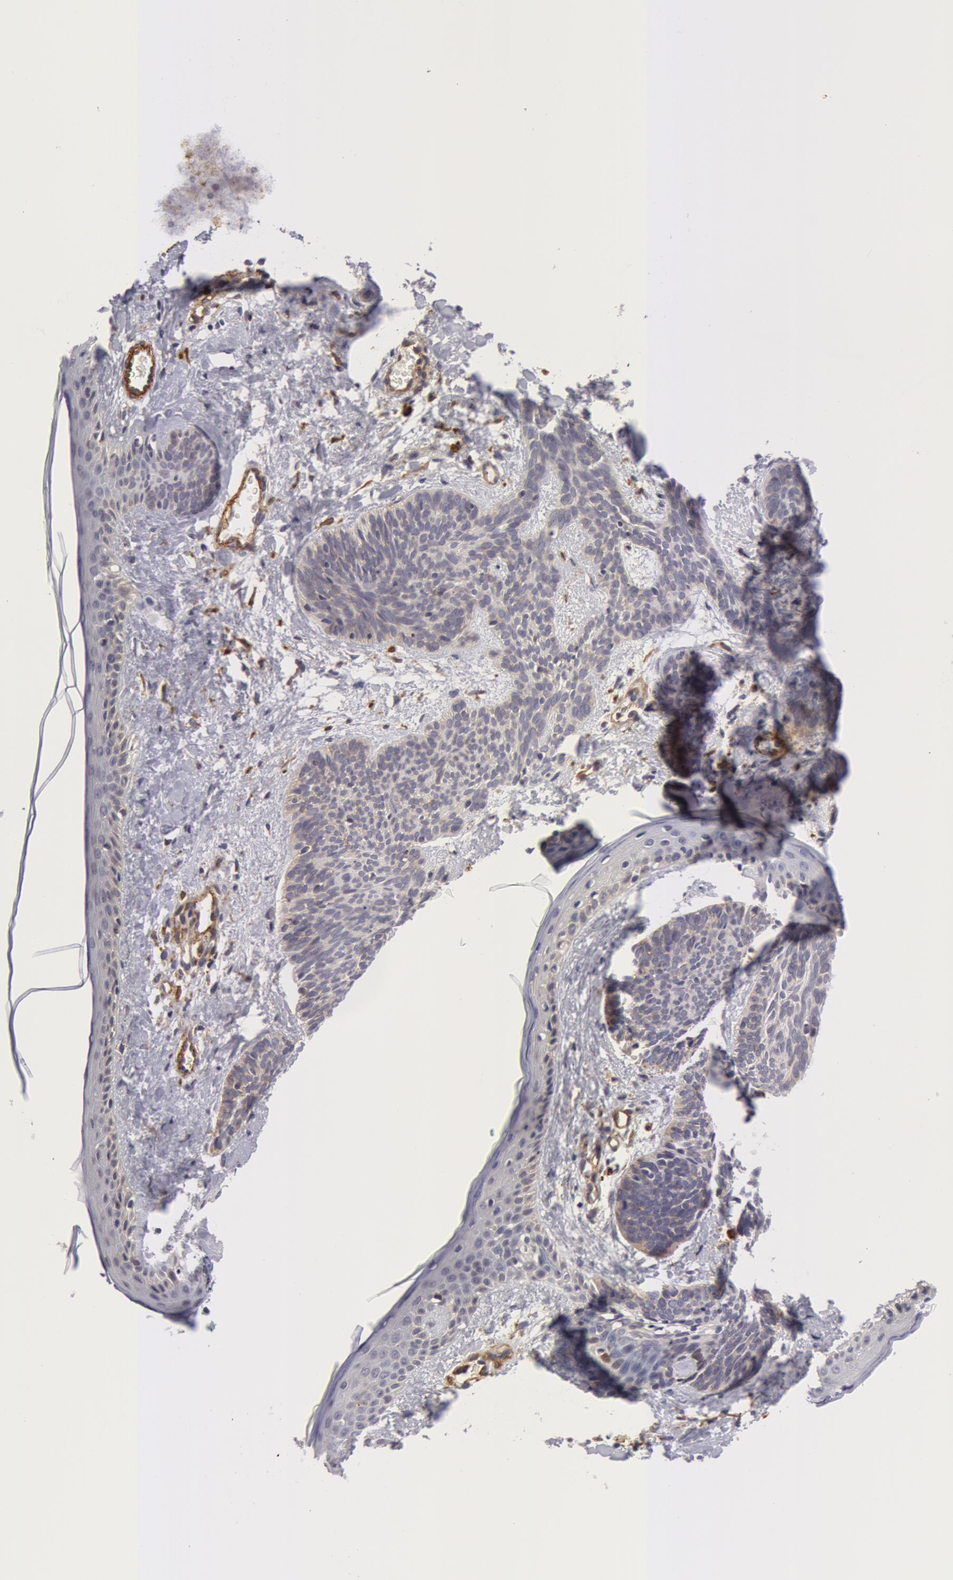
{"staining": {"intensity": "negative", "quantity": "none", "location": "none"}, "tissue": "skin cancer", "cell_type": "Tumor cells", "image_type": "cancer", "snomed": [{"axis": "morphology", "description": "Basal cell carcinoma"}, {"axis": "topography", "description": "Skin"}], "caption": "Tumor cells show no significant expression in basal cell carcinoma (skin).", "gene": "IL23A", "patient": {"sex": "female", "age": 81}}